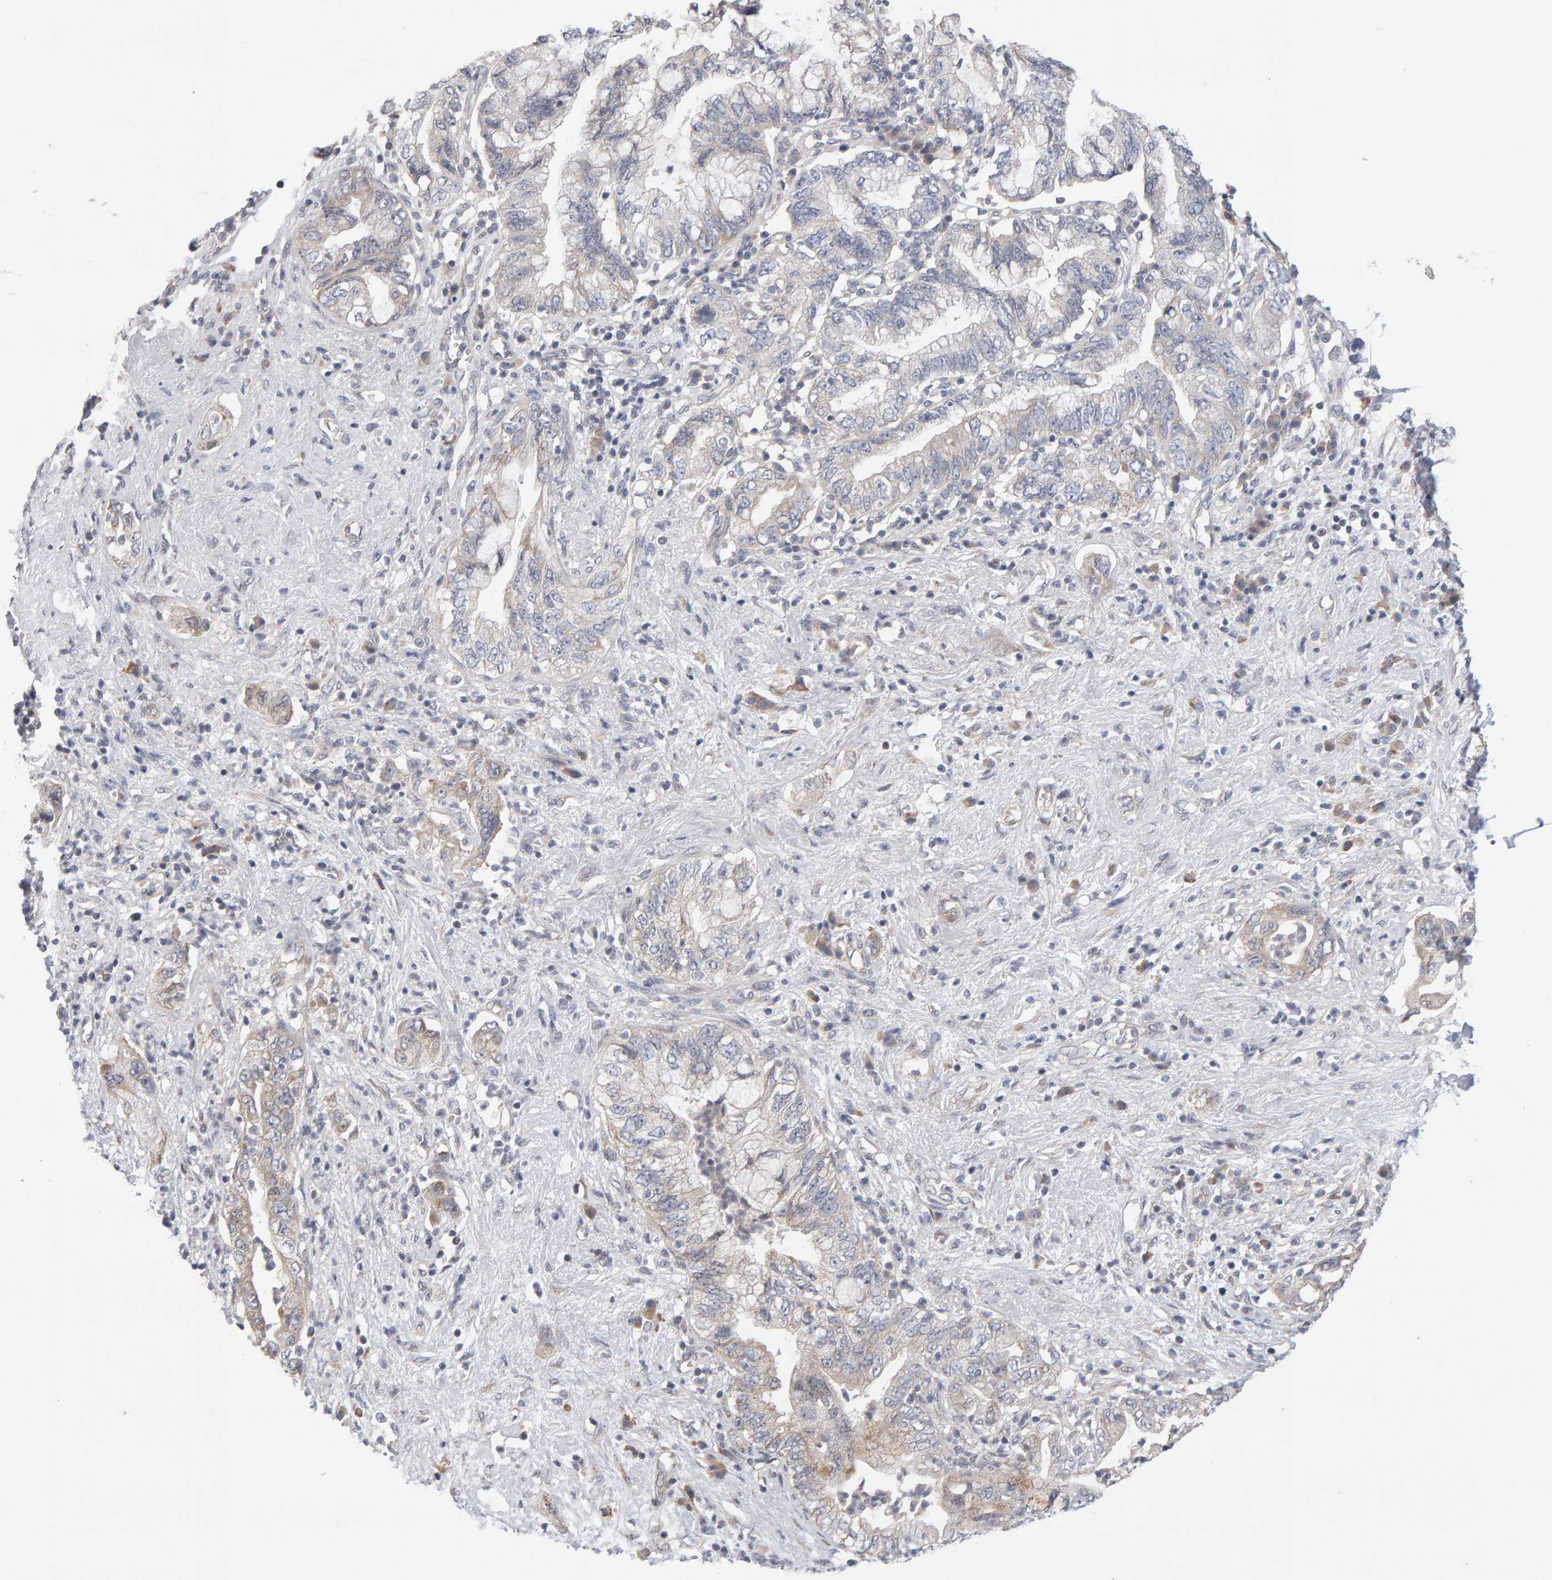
{"staining": {"intensity": "weak", "quantity": "<25%", "location": "cytoplasmic/membranous"}, "tissue": "pancreatic cancer", "cell_type": "Tumor cells", "image_type": "cancer", "snomed": [{"axis": "morphology", "description": "Adenocarcinoma, NOS"}, {"axis": "topography", "description": "Pancreas"}], "caption": "Immunohistochemistry photomicrograph of pancreatic adenocarcinoma stained for a protein (brown), which reveals no staining in tumor cells. (Stains: DAB immunohistochemistry (IHC) with hematoxylin counter stain, Microscopy: brightfield microscopy at high magnification).", "gene": "LZTS1", "patient": {"sex": "female", "age": 73}}